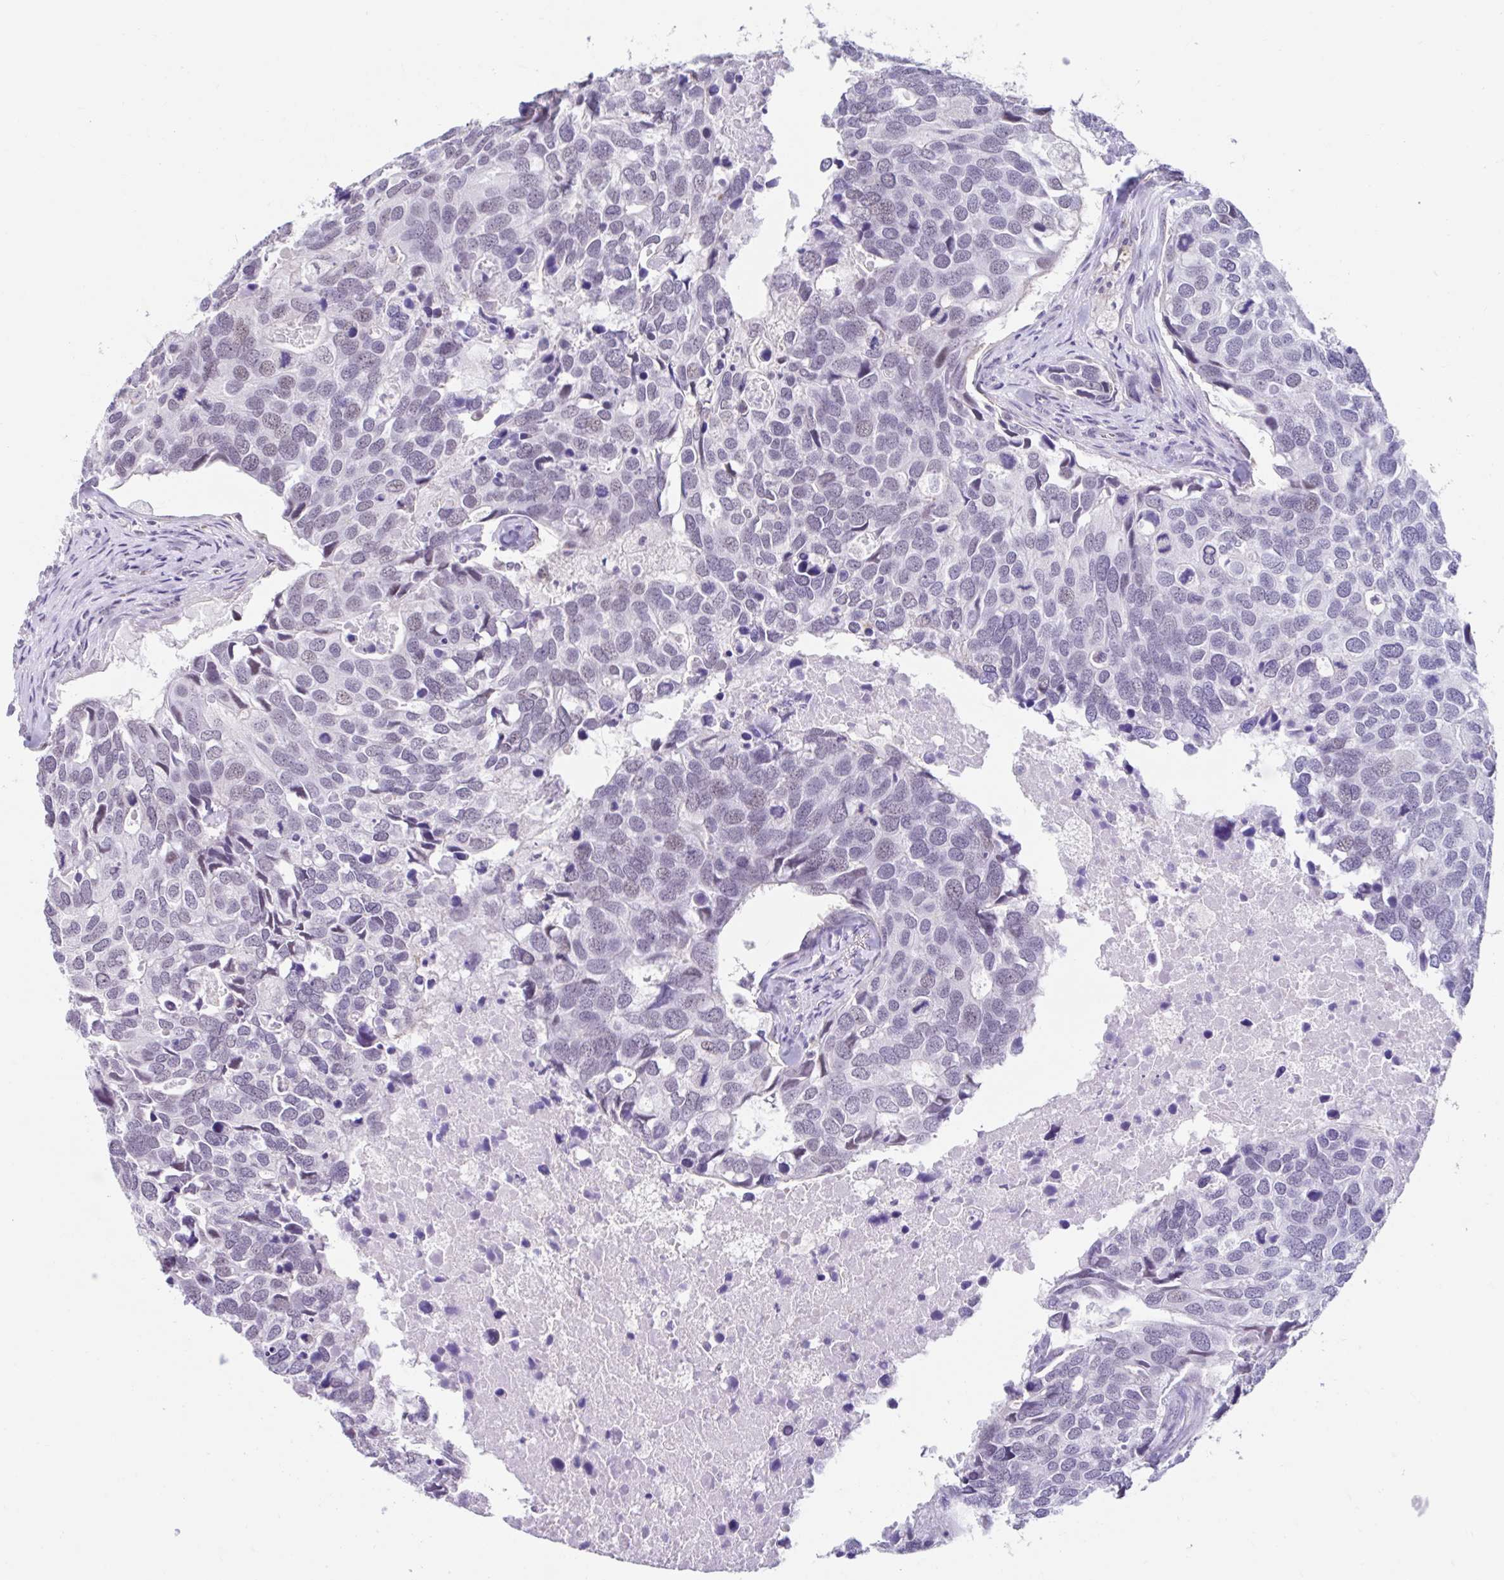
{"staining": {"intensity": "negative", "quantity": "none", "location": "none"}, "tissue": "breast cancer", "cell_type": "Tumor cells", "image_type": "cancer", "snomed": [{"axis": "morphology", "description": "Duct carcinoma"}, {"axis": "topography", "description": "Breast"}], "caption": "DAB (3,3'-diaminobenzidine) immunohistochemical staining of breast cancer reveals no significant staining in tumor cells.", "gene": "DCAF17", "patient": {"sex": "female", "age": 83}}